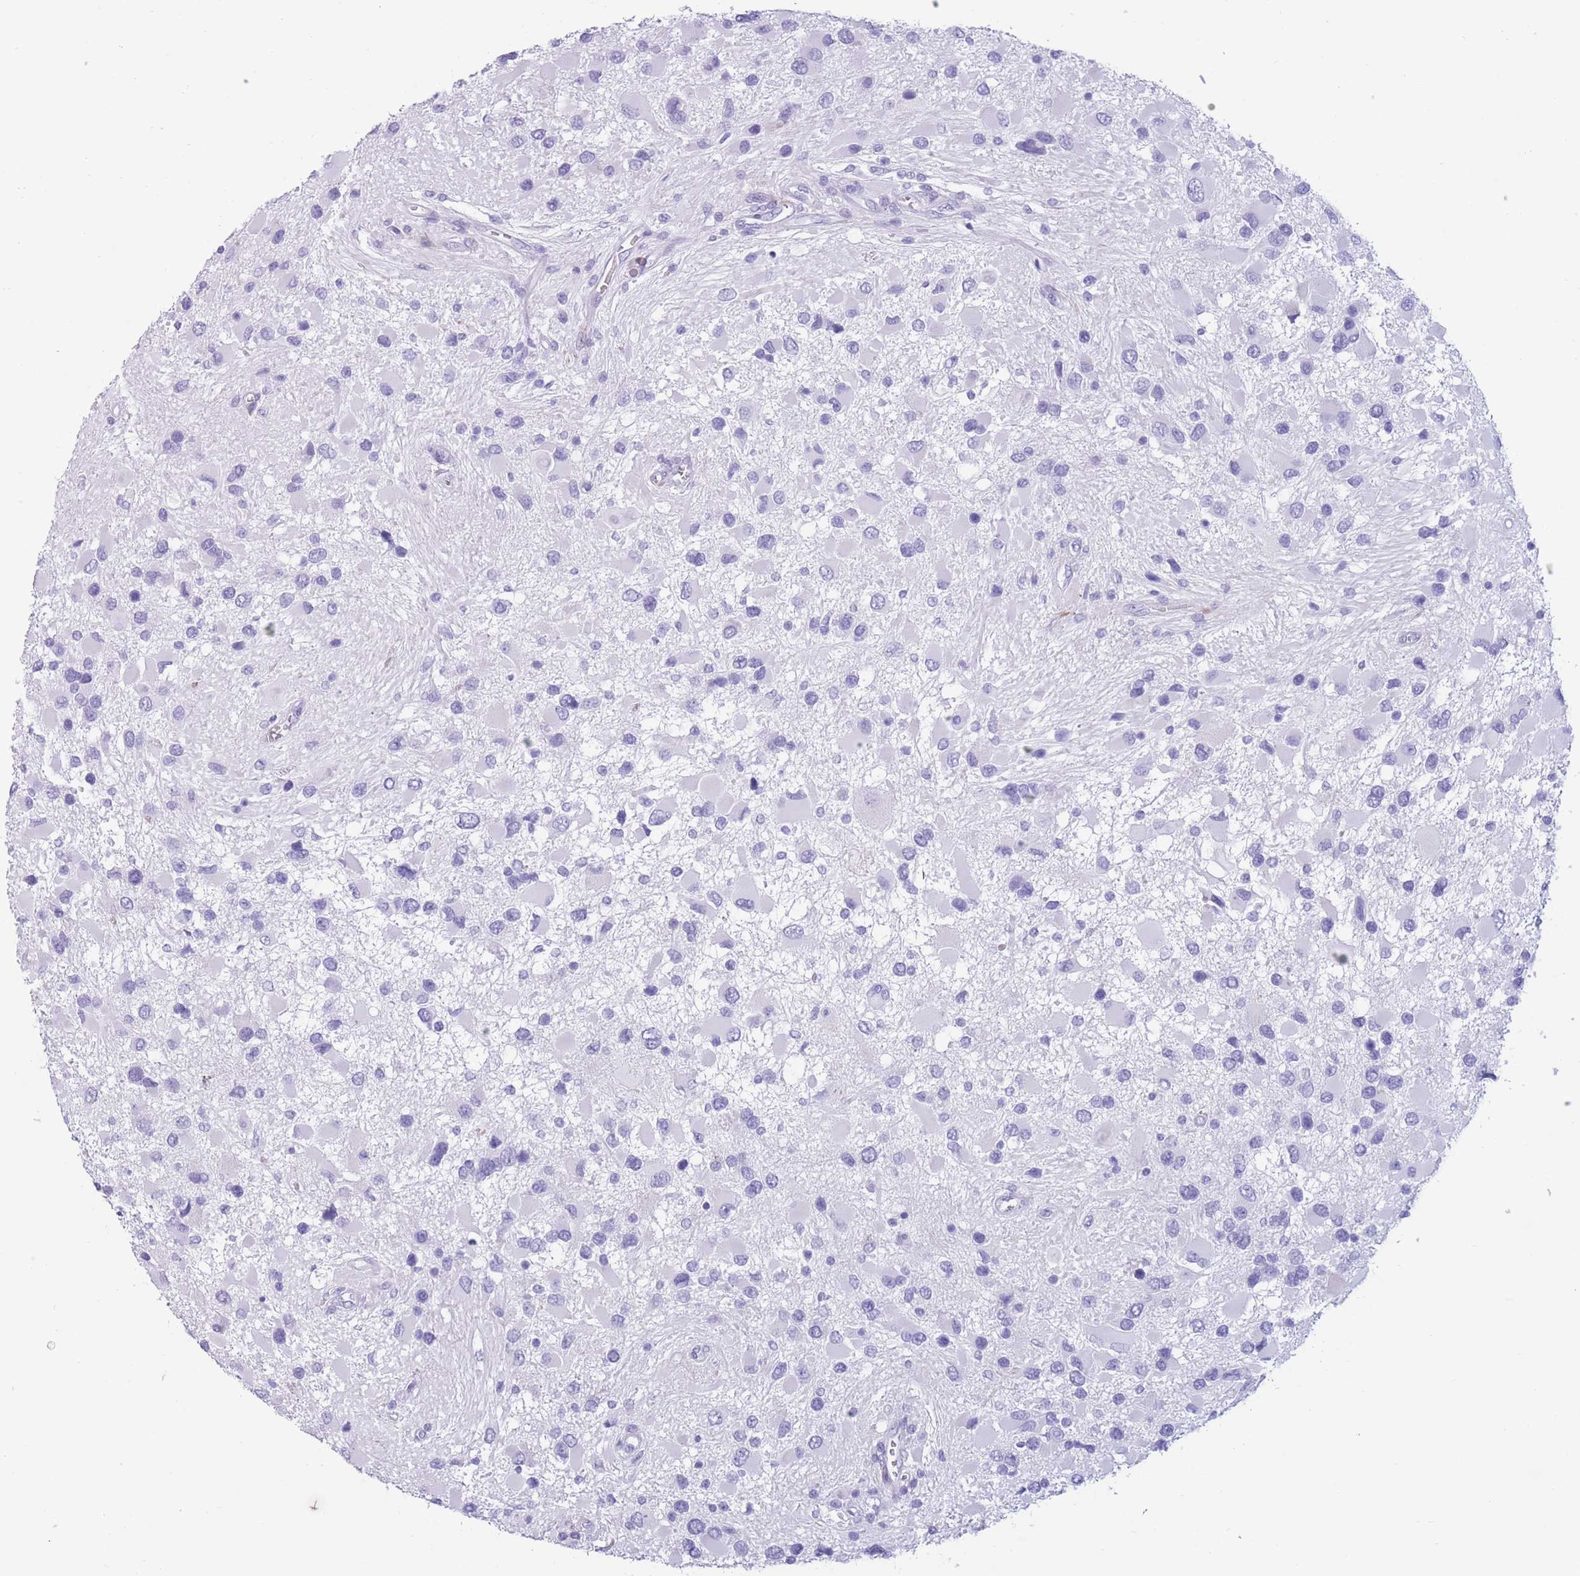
{"staining": {"intensity": "negative", "quantity": "none", "location": "none"}, "tissue": "glioma", "cell_type": "Tumor cells", "image_type": "cancer", "snomed": [{"axis": "morphology", "description": "Glioma, malignant, High grade"}, {"axis": "topography", "description": "Brain"}], "caption": "The micrograph displays no significant expression in tumor cells of glioma. (IHC, brightfield microscopy, high magnification).", "gene": "COL27A1", "patient": {"sex": "male", "age": 53}}